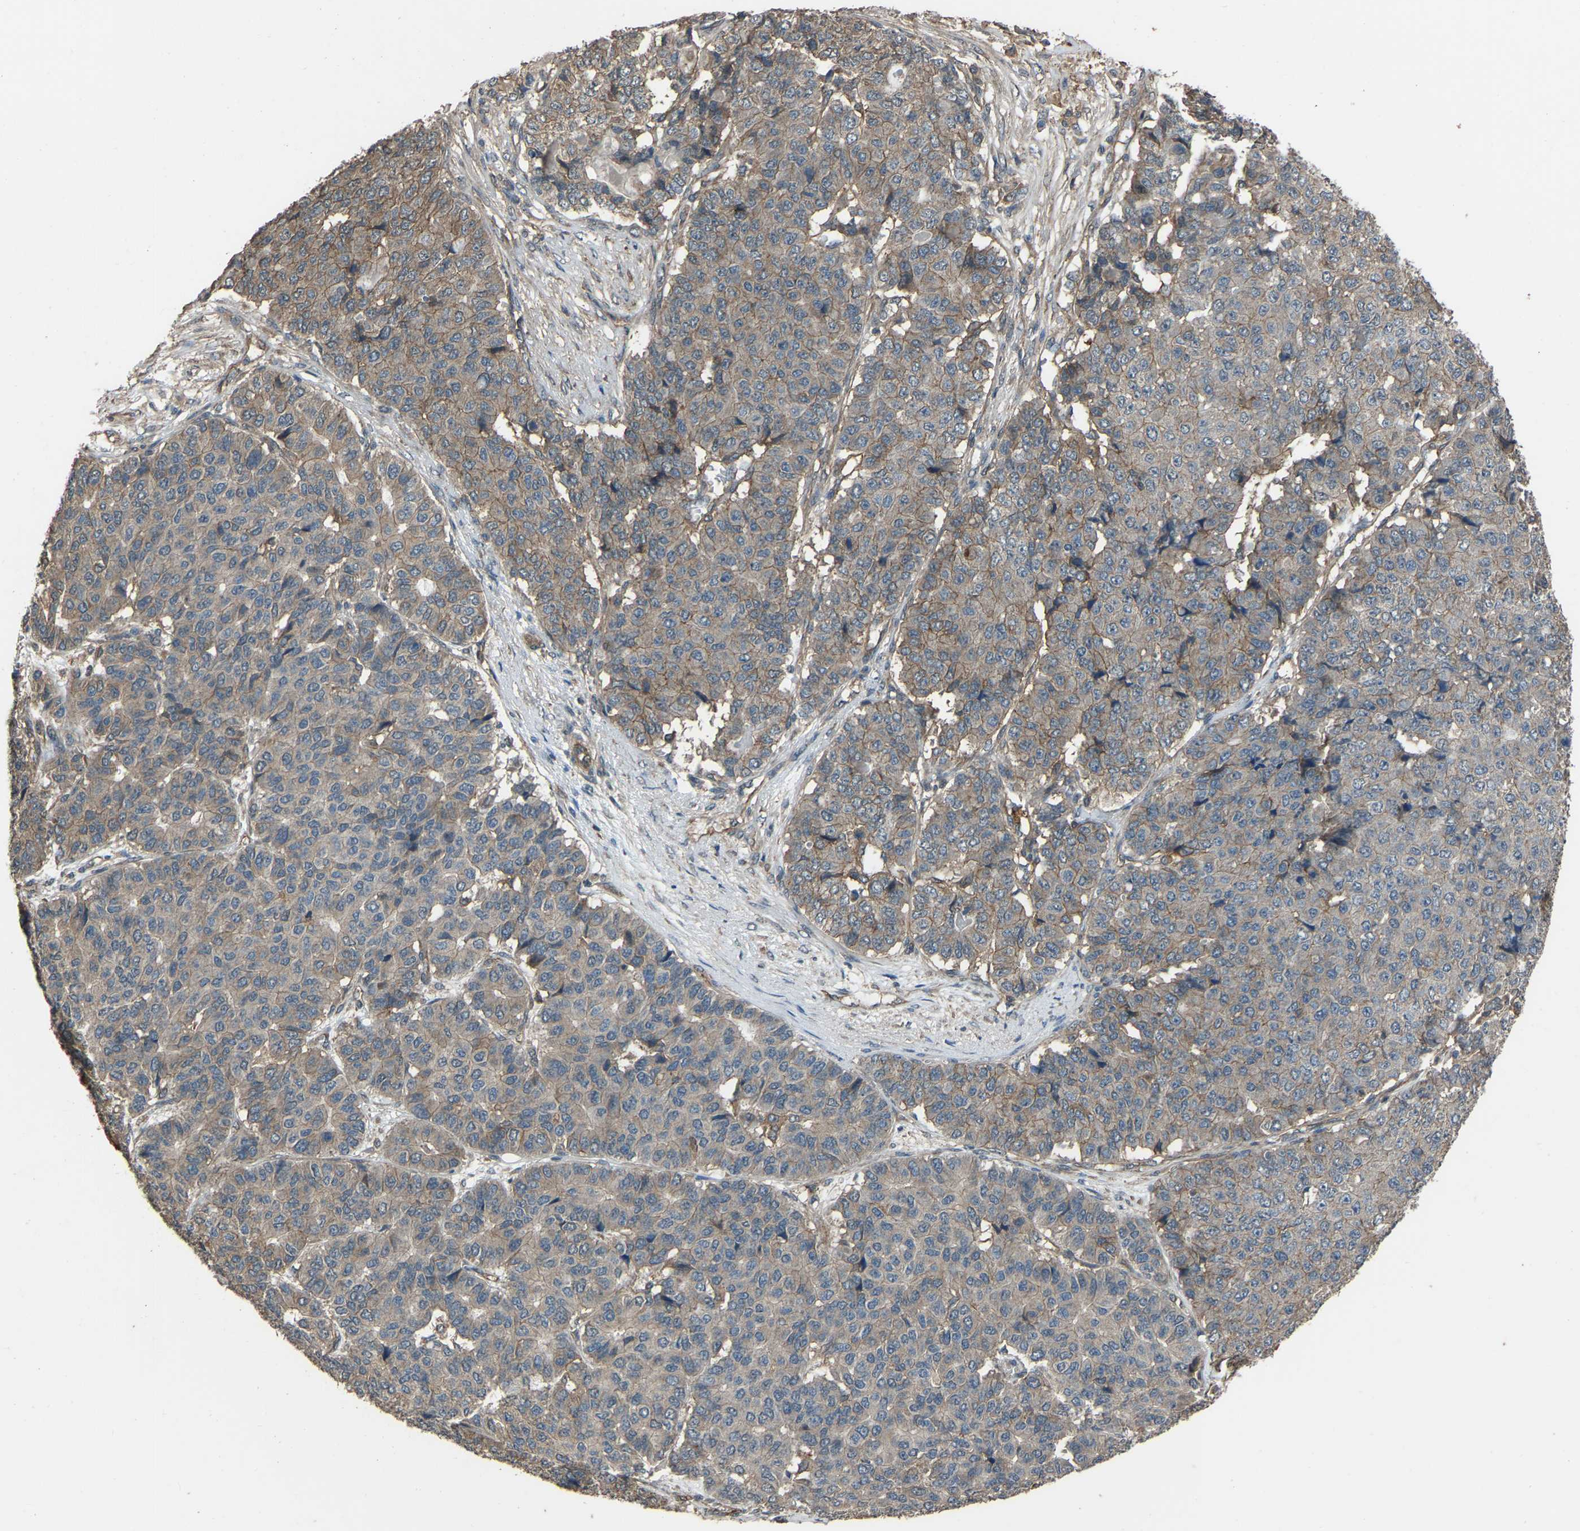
{"staining": {"intensity": "weak", "quantity": "<25%", "location": "cytoplasmic/membranous"}, "tissue": "pancreatic cancer", "cell_type": "Tumor cells", "image_type": "cancer", "snomed": [{"axis": "morphology", "description": "Adenocarcinoma, NOS"}, {"axis": "topography", "description": "Pancreas"}], "caption": "DAB immunohistochemical staining of pancreatic cancer (adenocarcinoma) reveals no significant positivity in tumor cells. (Stains: DAB immunohistochemistry with hematoxylin counter stain, Microscopy: brightfield microscopy at high magnification).", "gene": "SLC4A2", "patient": {"sex": "male", "age": 50}}